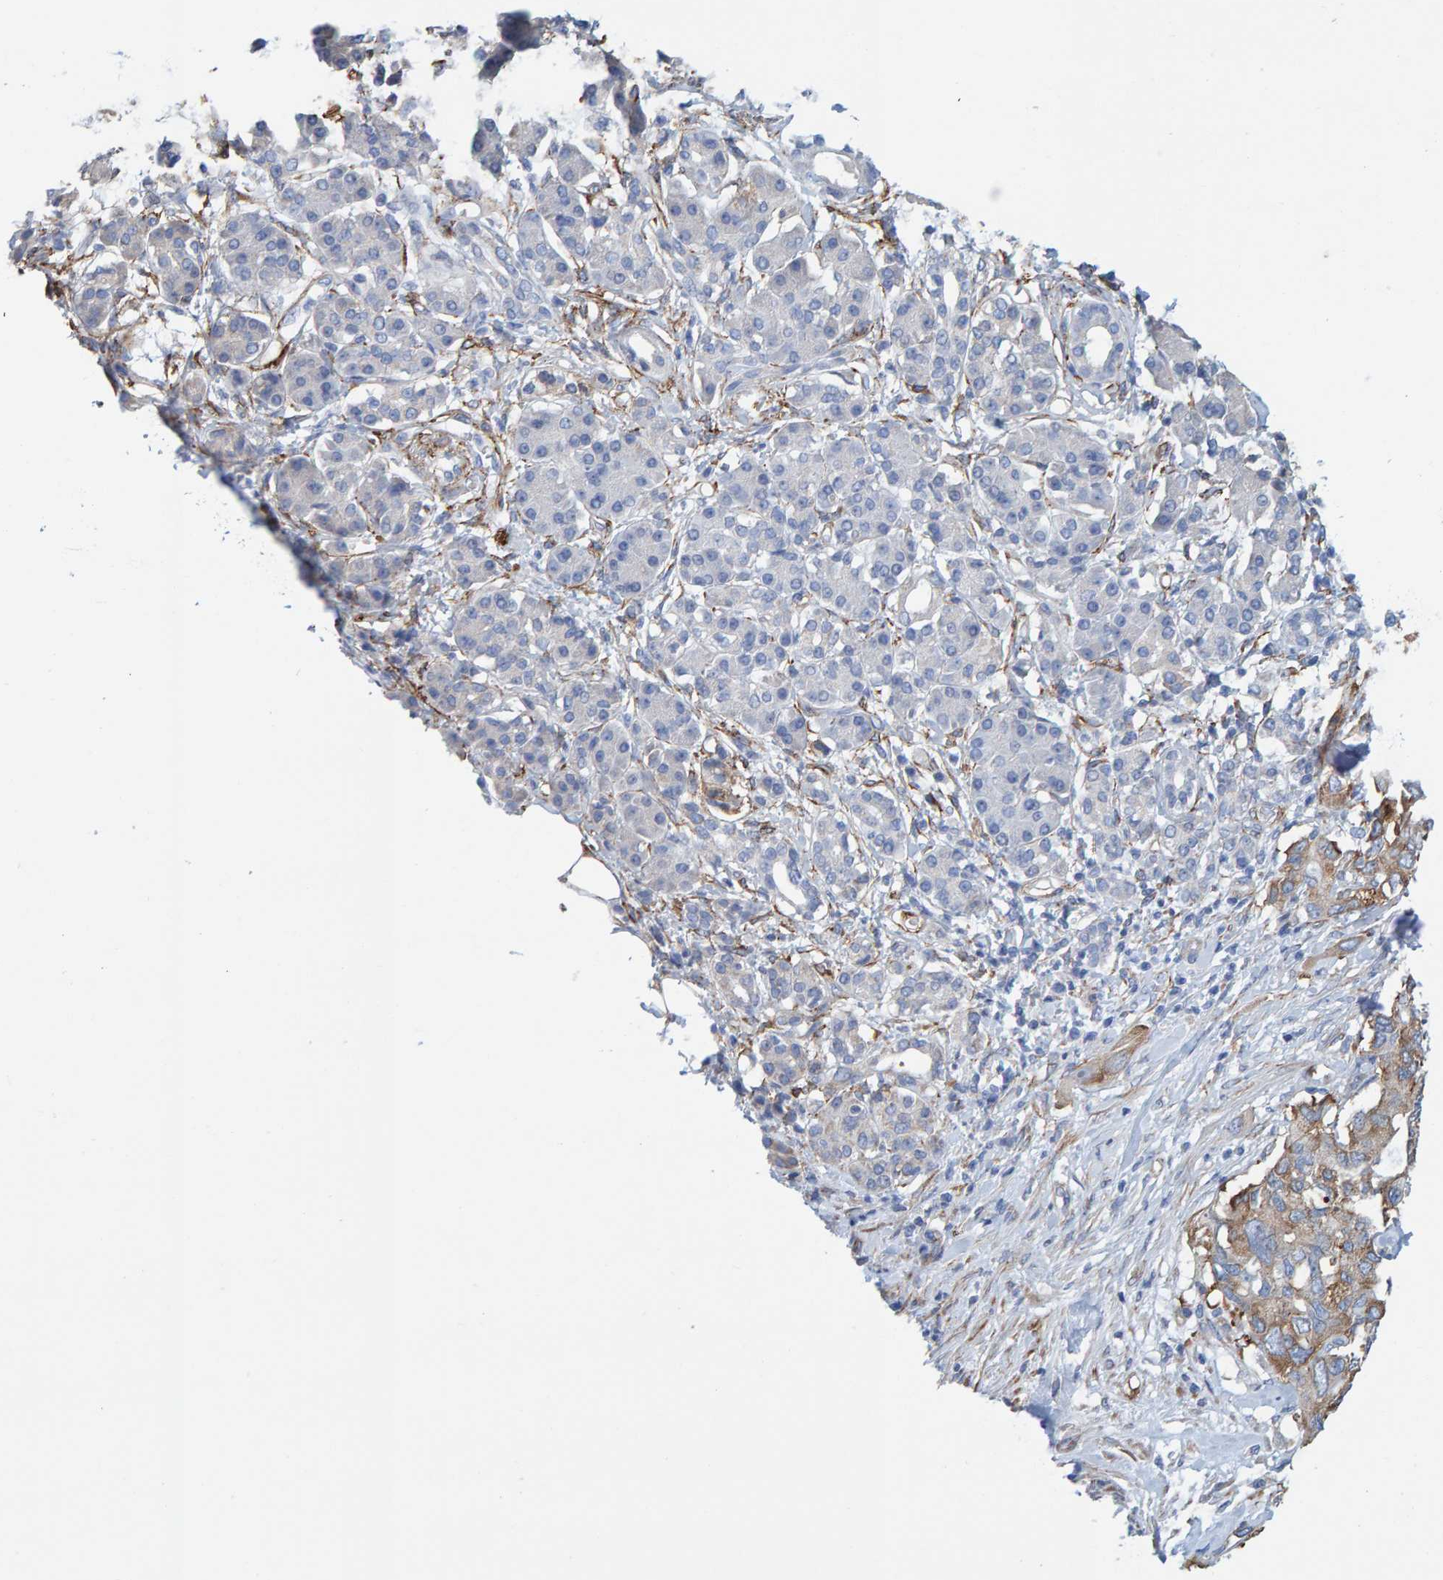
{"staining": {"intensity": "moderate", "quantity": "<25%", "location": "cytoplasmic/membranous"}, "tissue": "pancreatic cancer", "cell_type": "Tumor cells", "image_type": "cancer", "snomed": [{"axis": "morphology", "description": "Adenocarcinoma, NOS"}, {"axis": "topography", "description": "Pancreas"}], "caption": "Tumor cells display low levels of moderate cytoplasmic/membranous expression in about <25% of cells in human pancreatic cancer. (IHC, brightfield microscopy, high magnification).", "gene": "MAP1B", "patient": {"sex": "female", "age": 56}}